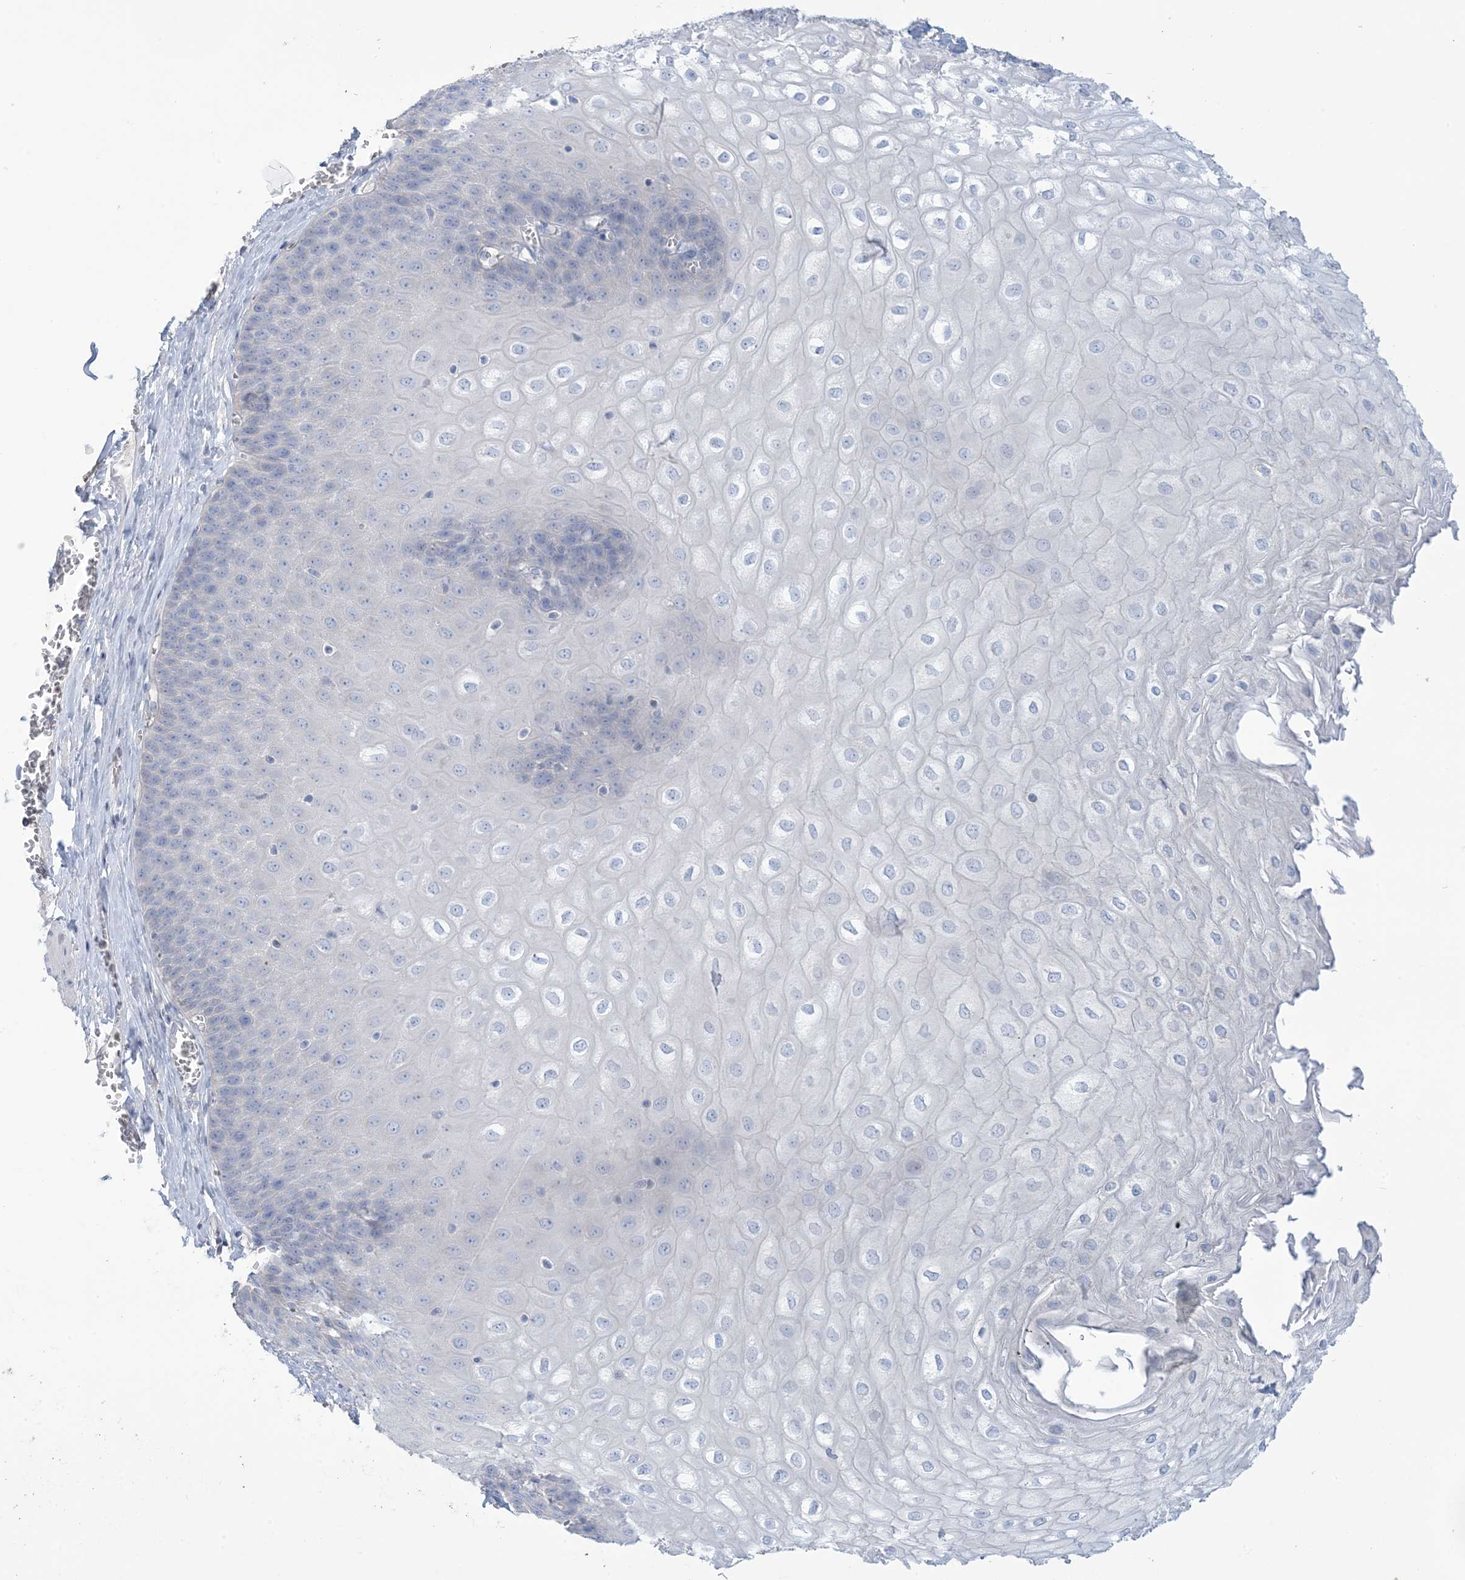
{"staining": {"intensity": "negative", "quantity": "none", "location": "none"}, "tissue": "esophagus", "cell_type": "Squamous epithelial cells", "image_type": "normal", "snomed": [{"axis": "morphology", "description": "Normal tissue, NOS"}, {"axis": "topography", "description": "Esophagus"}], "caption": "High power microscopy image of an IHC image of unremarkable esophagus, revealing no significant expression in squamous epithelial cells. The staining was performed using DAB (3,3'-diaminobenzidine) to visualize the protein expression in brown, while the nuclei were stained in blue with hematoxylin (Magnification: 20x).", "gene": "MTHFD2L", "patient": {"sex": "male", "age": 60}}